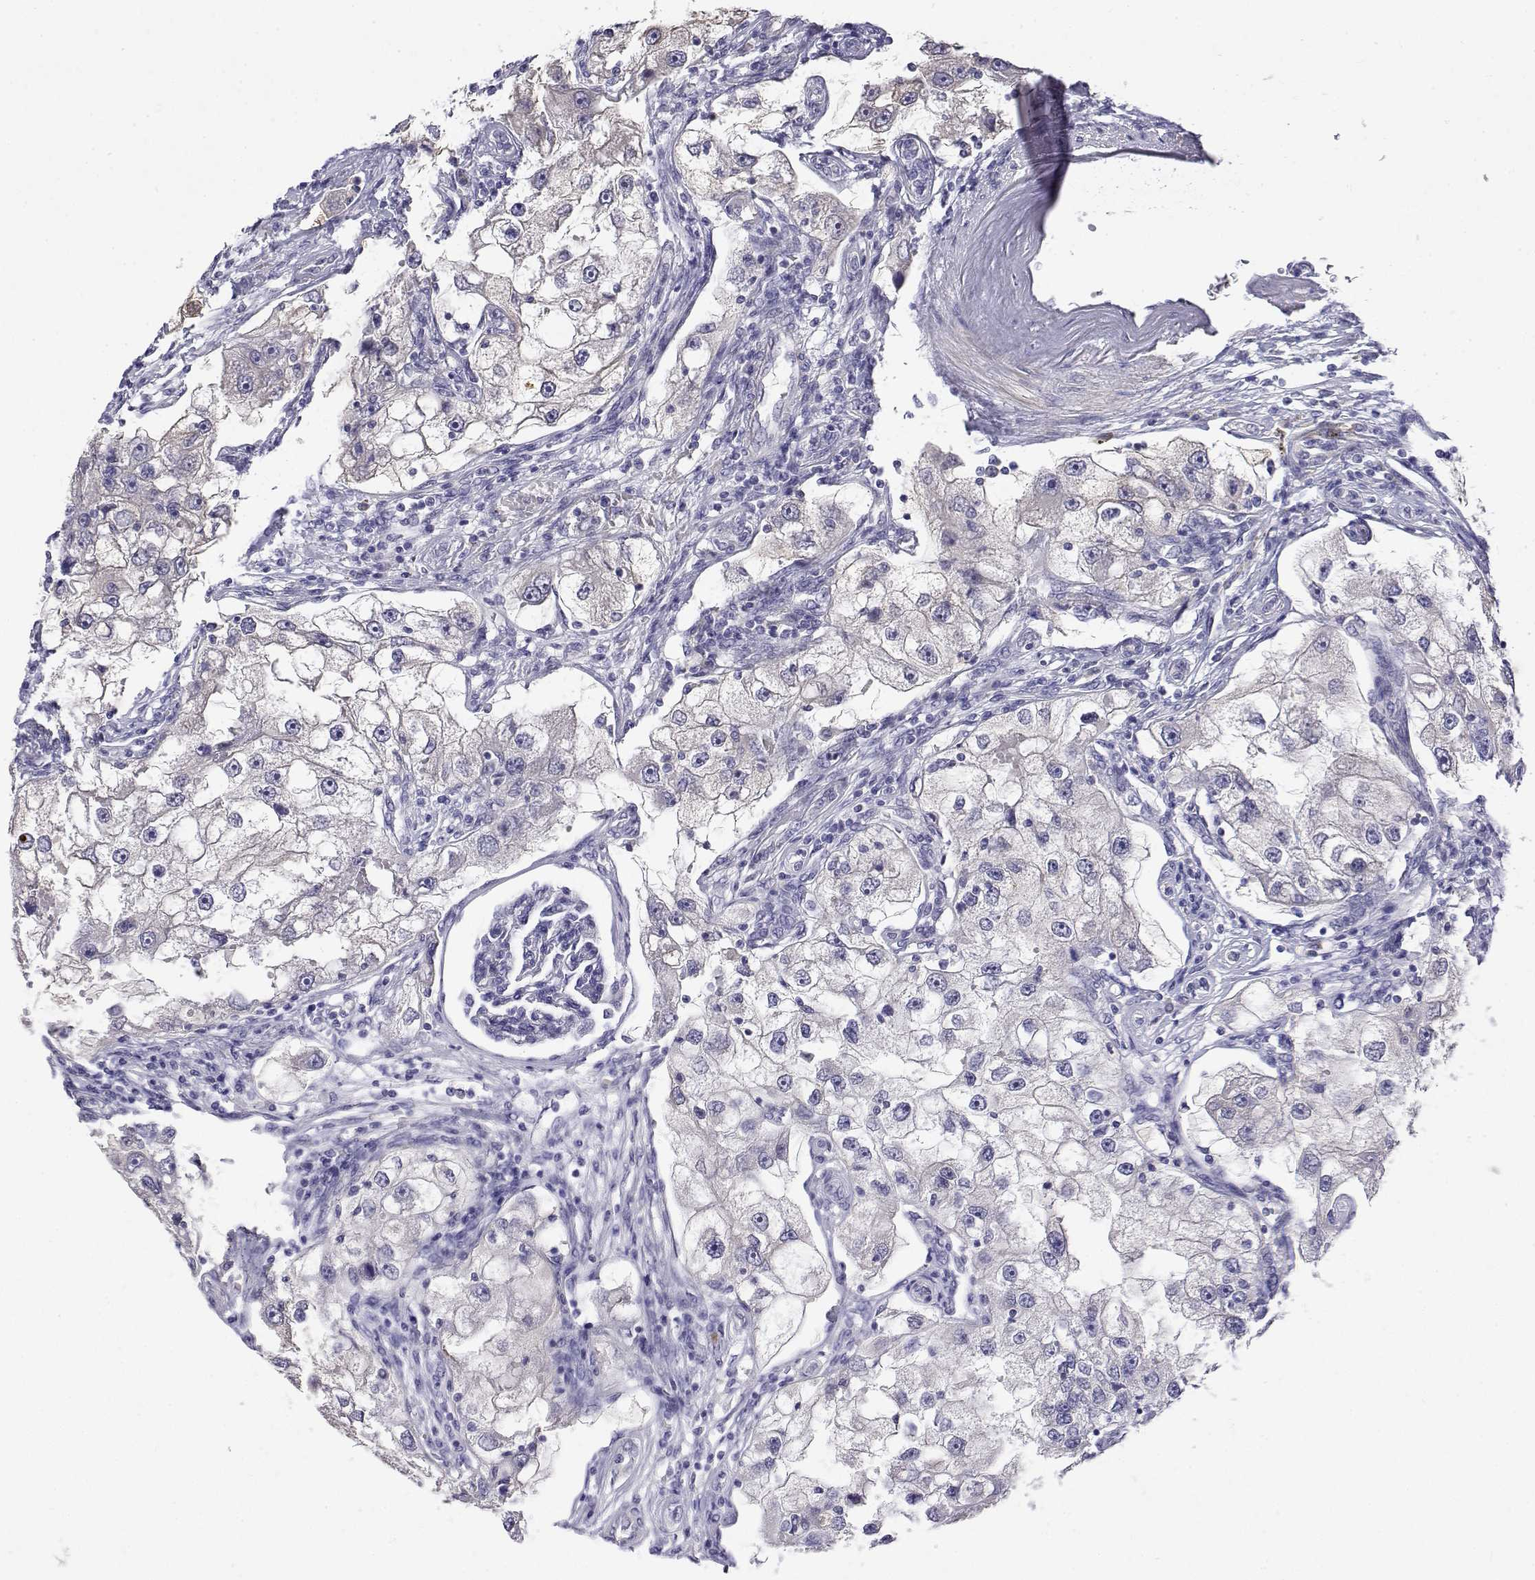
{"staining": {"intensity": "negative", "quantity": "none", "location": "none"}, "tissue": "renal cancer", "cell_type": "Tumor cells", "image_type": "cancer", "snomed": [{"axis": "morphology", "description": "Adenocarcinoma, NOS"}, {"axis": "topography", "description": "Kidney"}], "caption": "Tumor cells are negative for brown protein staining in renal cancer.", "gene": "LY6D", "patient": {"sex": "male", "age": 63}}